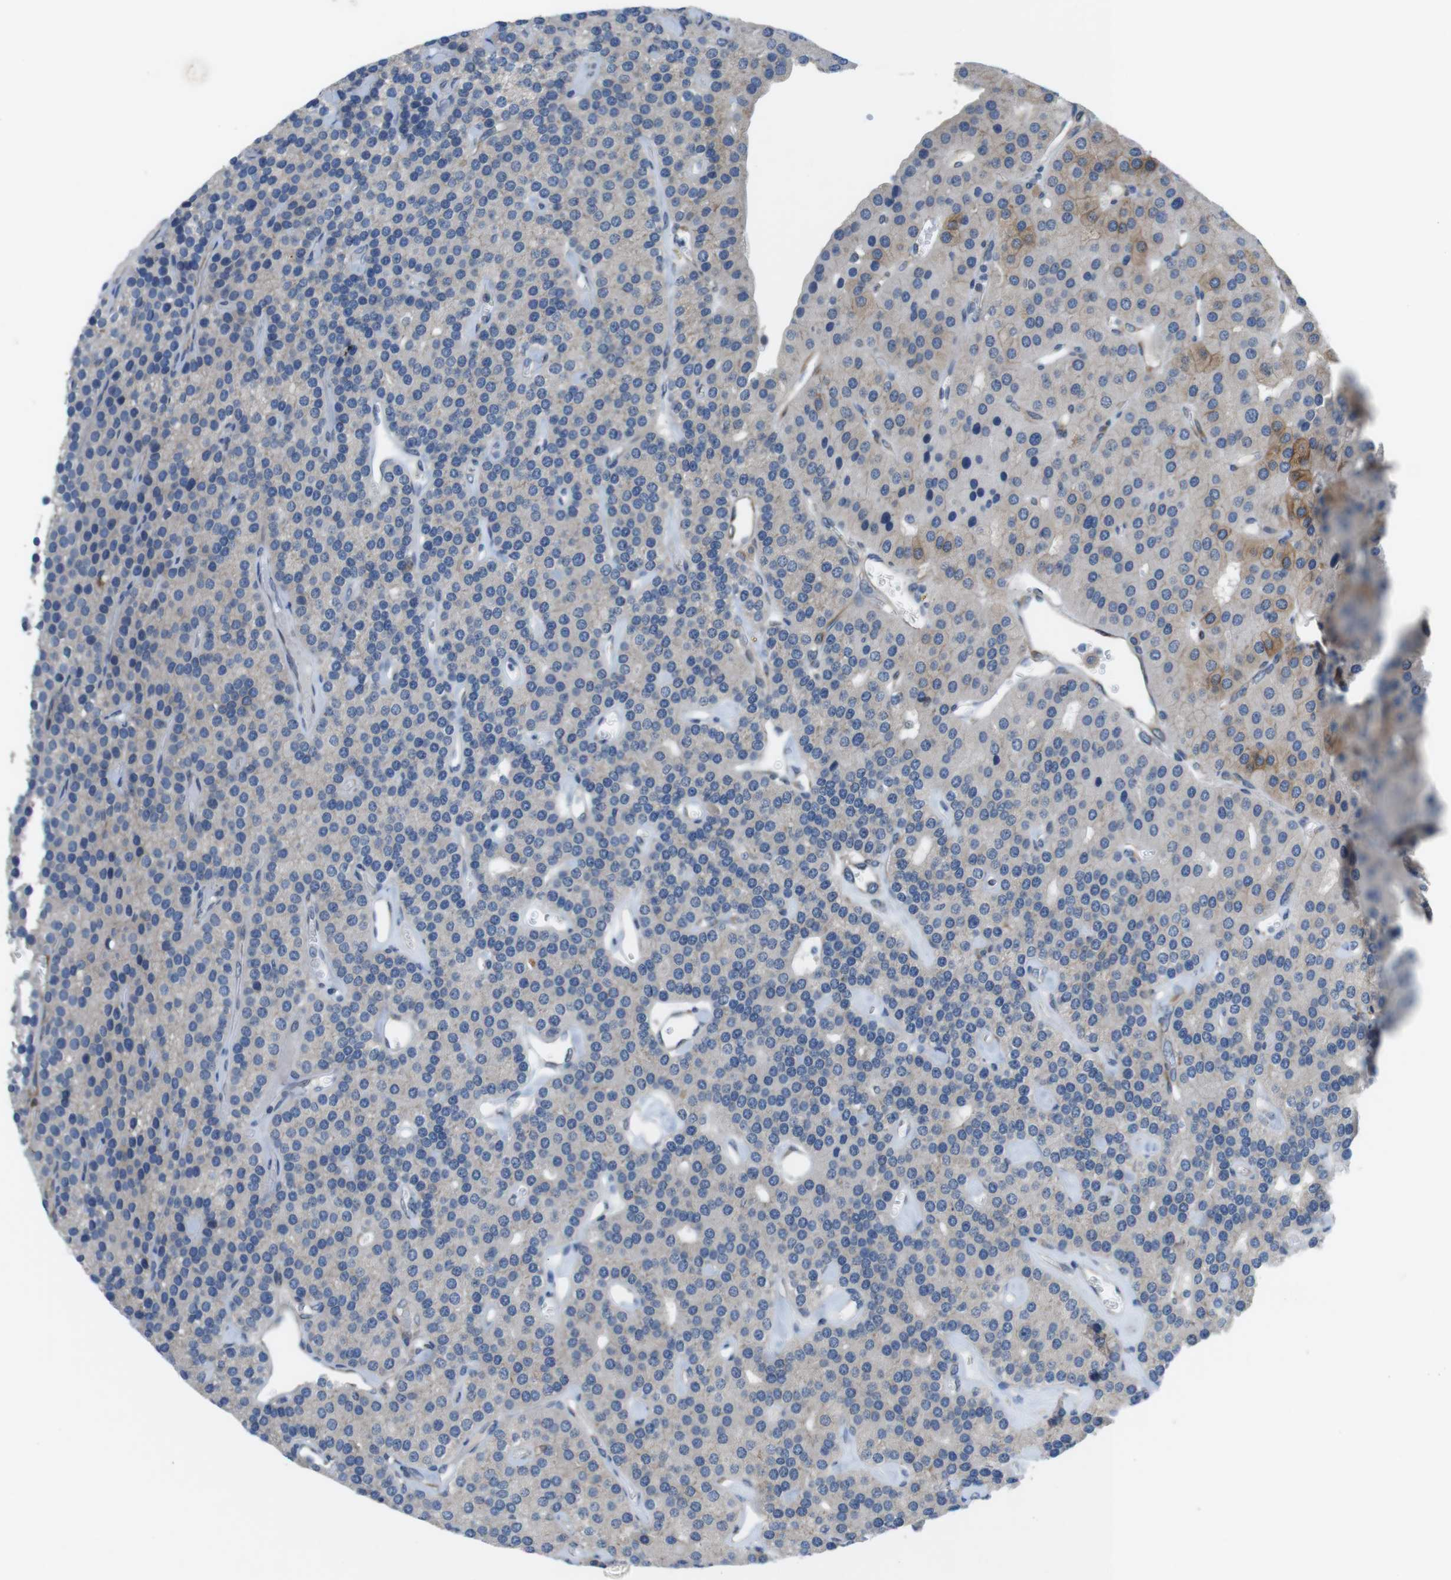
{"staining": {"intensity": "moderate", "quantity": "<25%", "location": "cytoplasmic/membranous"}, "tissue": "parathyroid gland", "cell_type": "Glandular cells", "image_type": "normal", "snomed": [{"axis": "morphology", "description": "Normal tissue, NOS"}, {"axis": "morphology", "description": "Adenoma, NOS"}, {"axis": "topography", "description": "Parathyroid gland"}], "caption": "Human parathyroid gland stained with a brown dye shows moderate cytoplasmic/membranous positive staining in about <25% of glandular cells.", "gene": "DCLK1", "patient": {"sex": "female", "age": 86}}